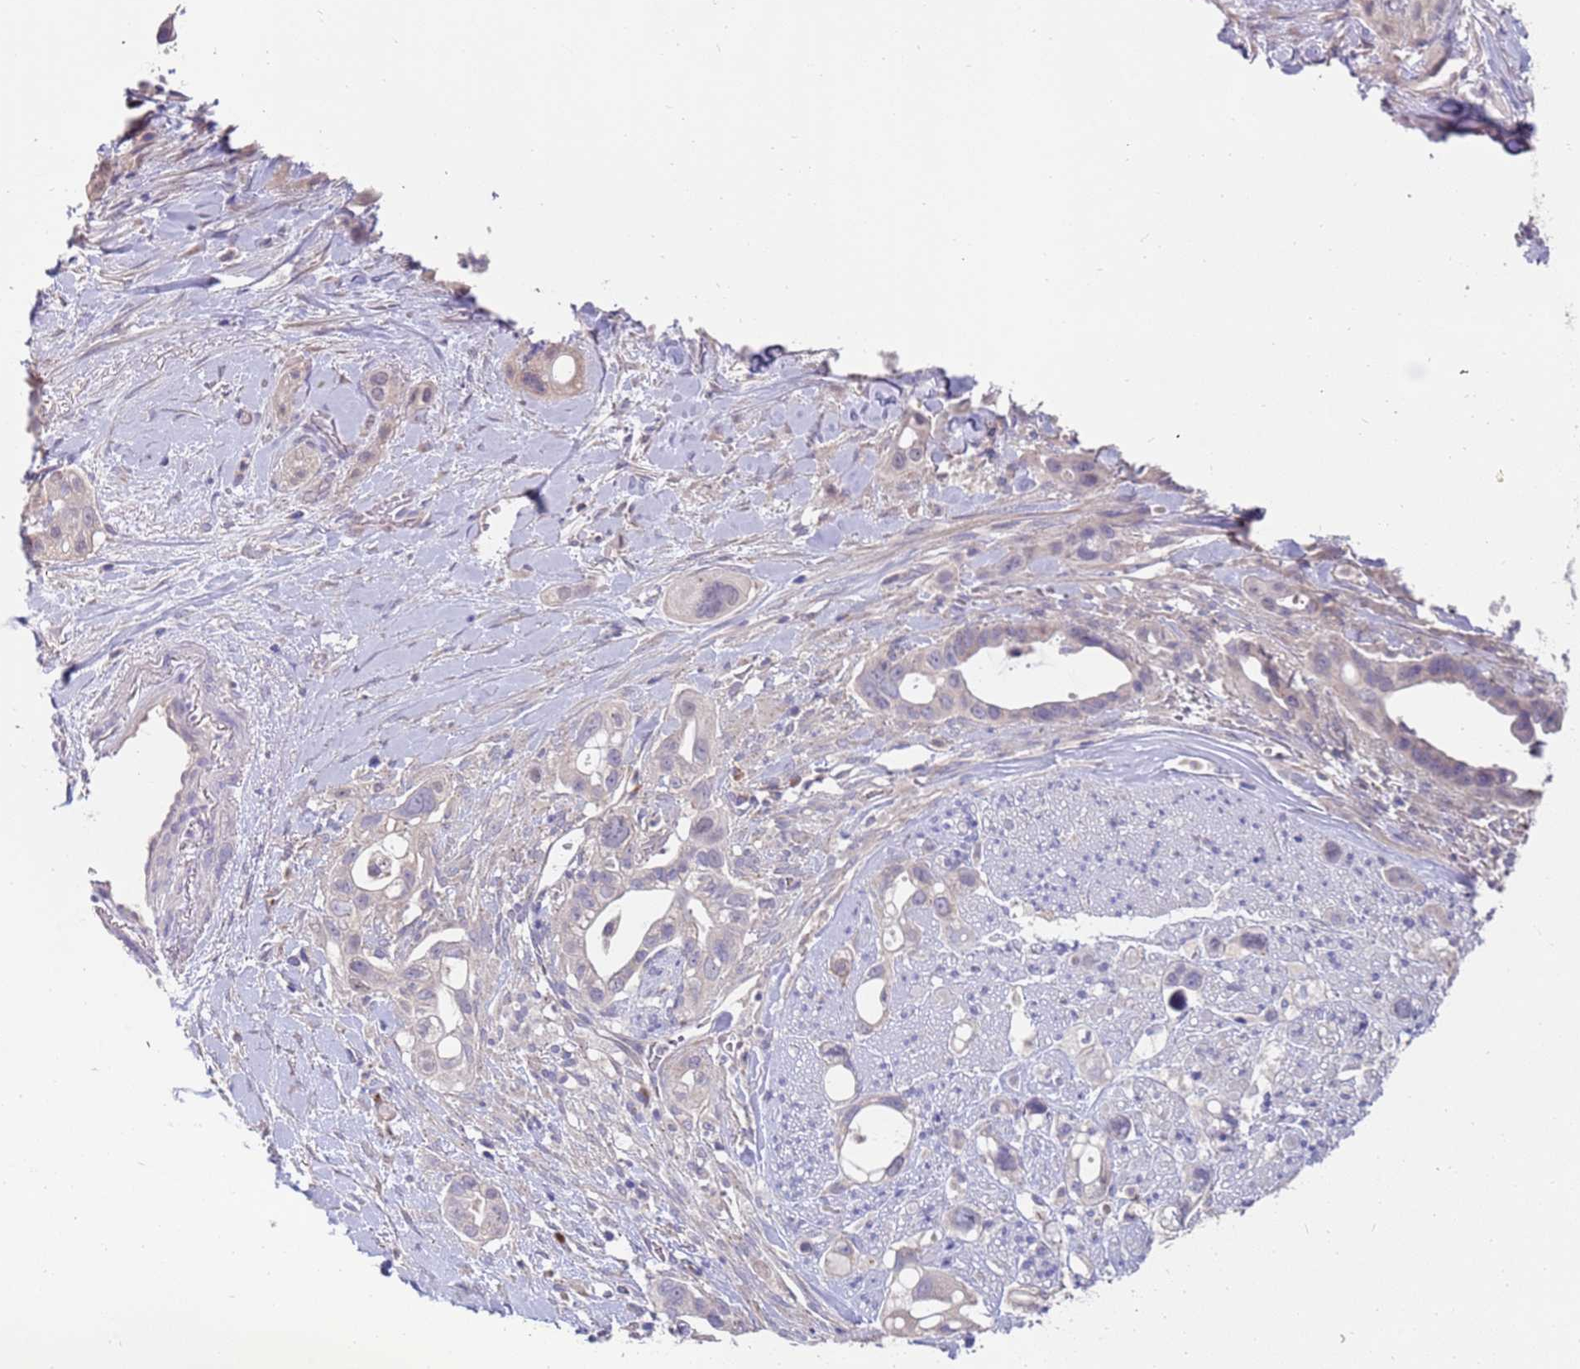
{"staining": {"intensity": "weak", "quantity": "<25%", "location": "cytoplasmic/membranous"}, "tissue": "pancreatic cancer", "cell_type": "Tumor cells", "image_type": "cancer", "snomed": [{"axis": "morphology", "description": "Adenocarcinoma, NOS"}, {"axis": "topography", "description": "Pancreas"}], "caption": "This is a photomicrograph of IHC staining of adenocarcinoma (pancreatic), which shows no positivity in tumor cells.", "gene": "ZNF746", "patient": {"sex": "male", "age": 44}}